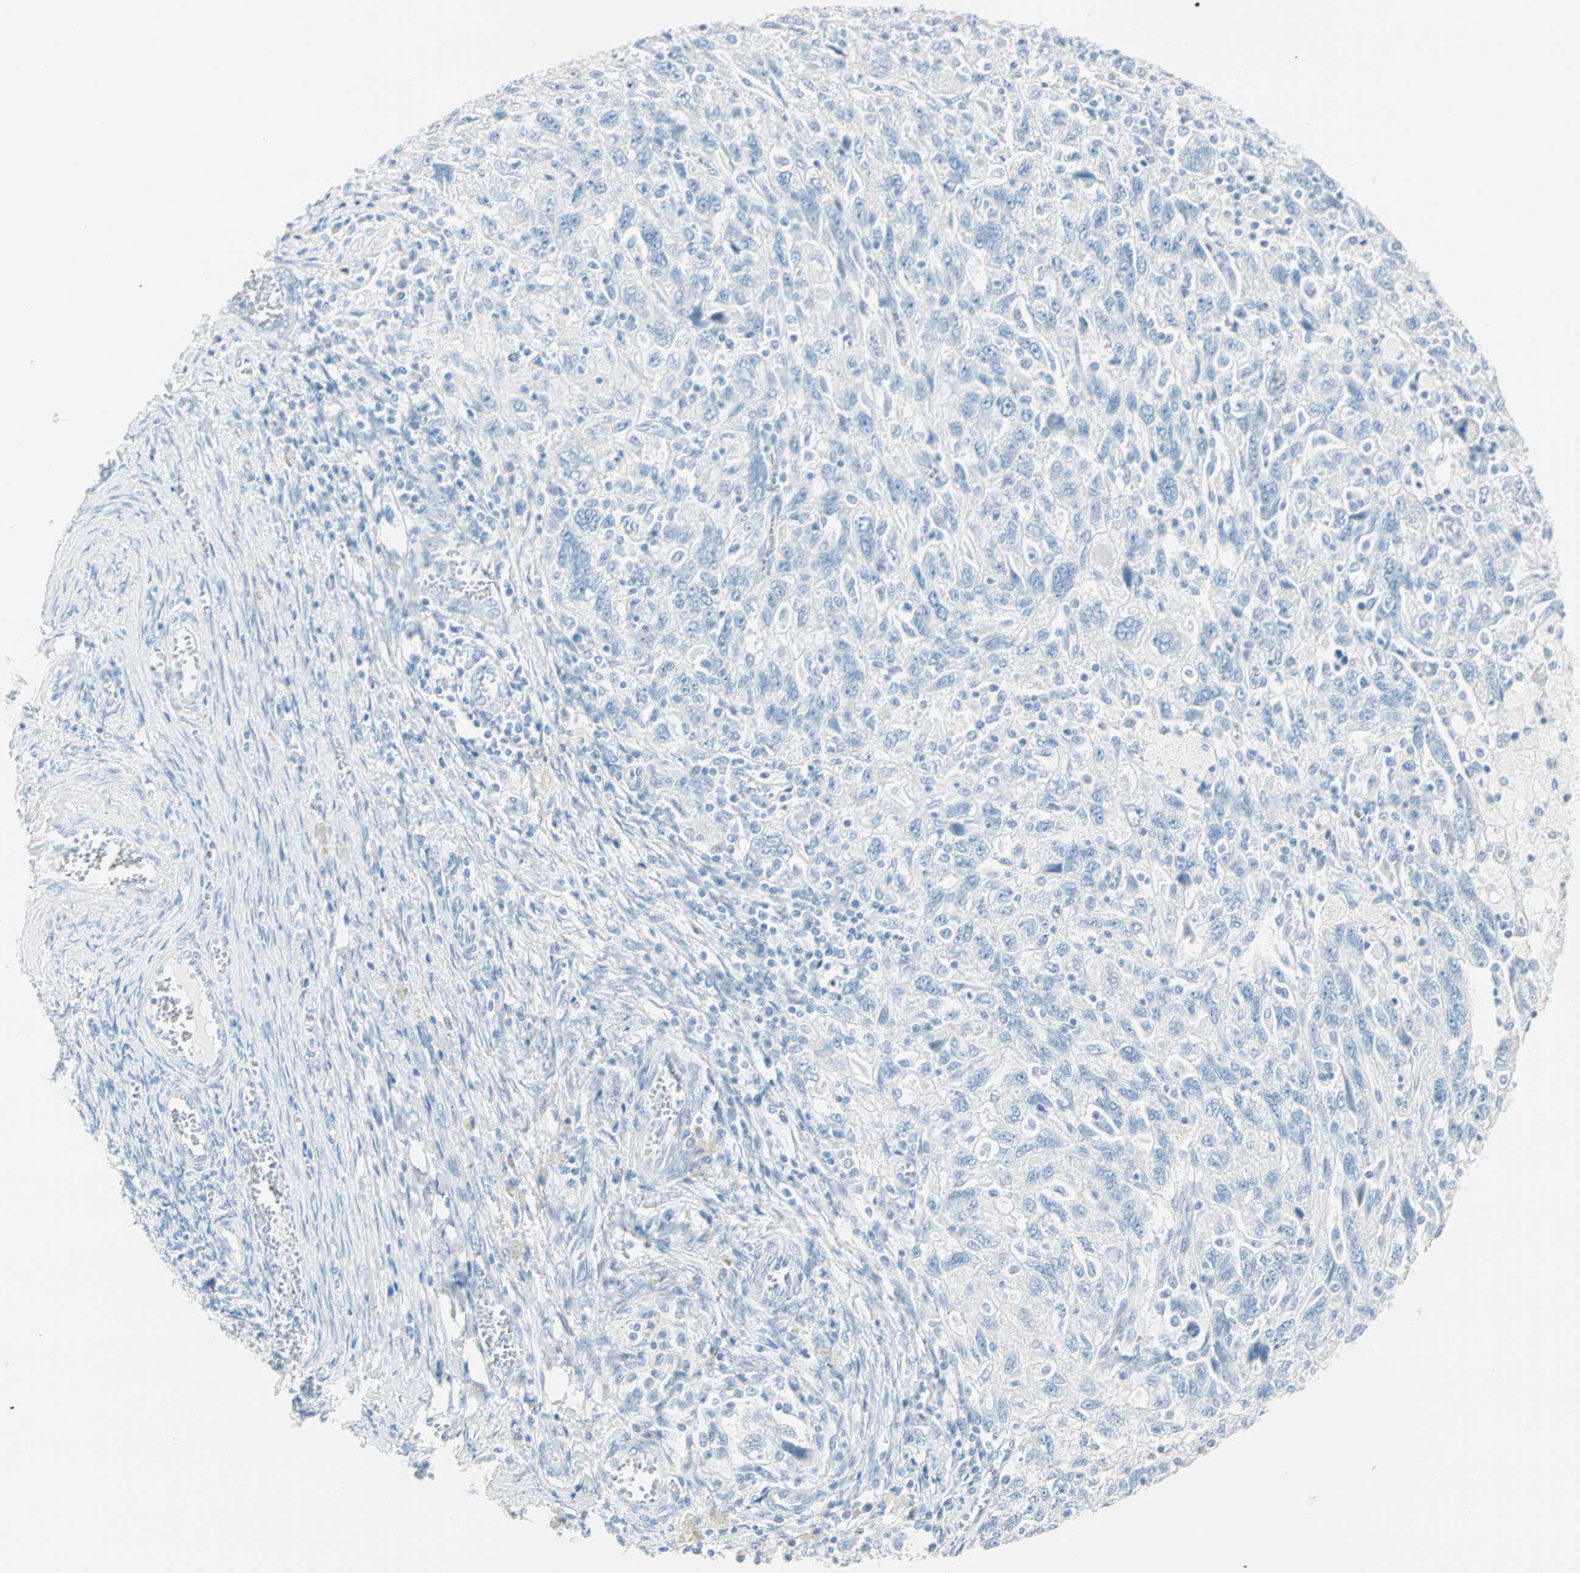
{"staining": {"intensity": "negative", "quantity": "none", "location": "none"}, "tissue": "ovarian cancer", "cell_type": "Tumor cells", "image_type": "cancer", "snomed": [{"axis": "morphology", "description": "Carcinoma, NOS"}, {"axis": "morphology", "description": "Cystadenocarcinoma, serous, NOS"}, {"axis": "topography", "description": "Ovary"}], "caption": "Image shows no protein staining in tumor cells of carcinoma (ovarian) tissue. Nuclei are stained in blue.", "gene": "NES", "patient": {"sex": "female", "age": 69}}